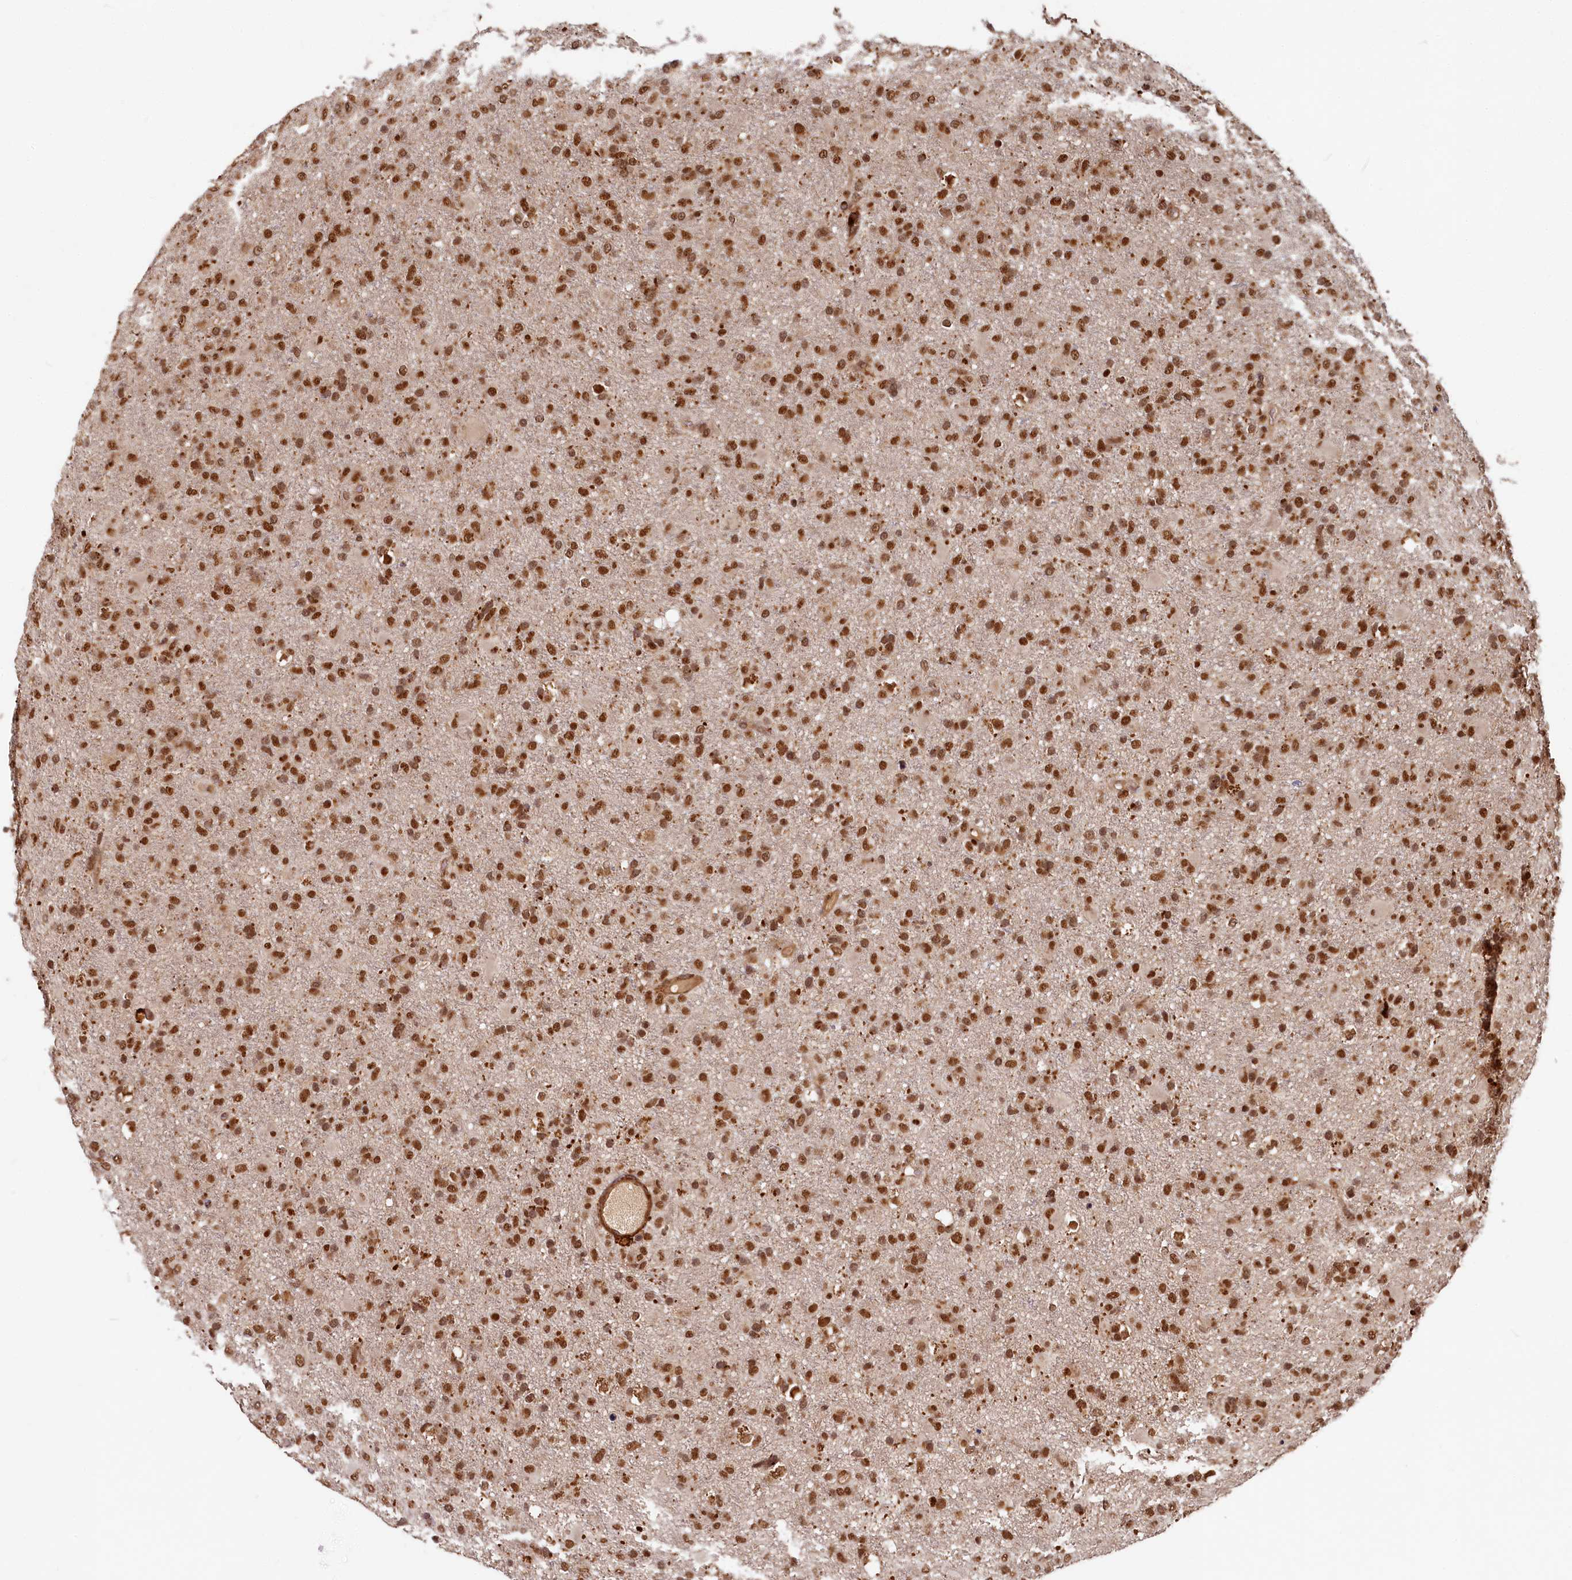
{"staining": {"intensity": "strong", "quantity": ">75%", "location": "nuclear"}, "tissue": "glioma", "cell_type": "Tumor cells", "image_type": "cancer", "snomed": [{"axis": "morphology", "description": "Glioma, malignant, Low grade"}, {"axis": "topography", "description": "Brain"}], "caption": "A high amount of strong nuclear expression is appreciated in about >75% of tumor cells in glioma tissue.", "gene": "TRIM23", "patient": {"sex": "male", "age": 65}}